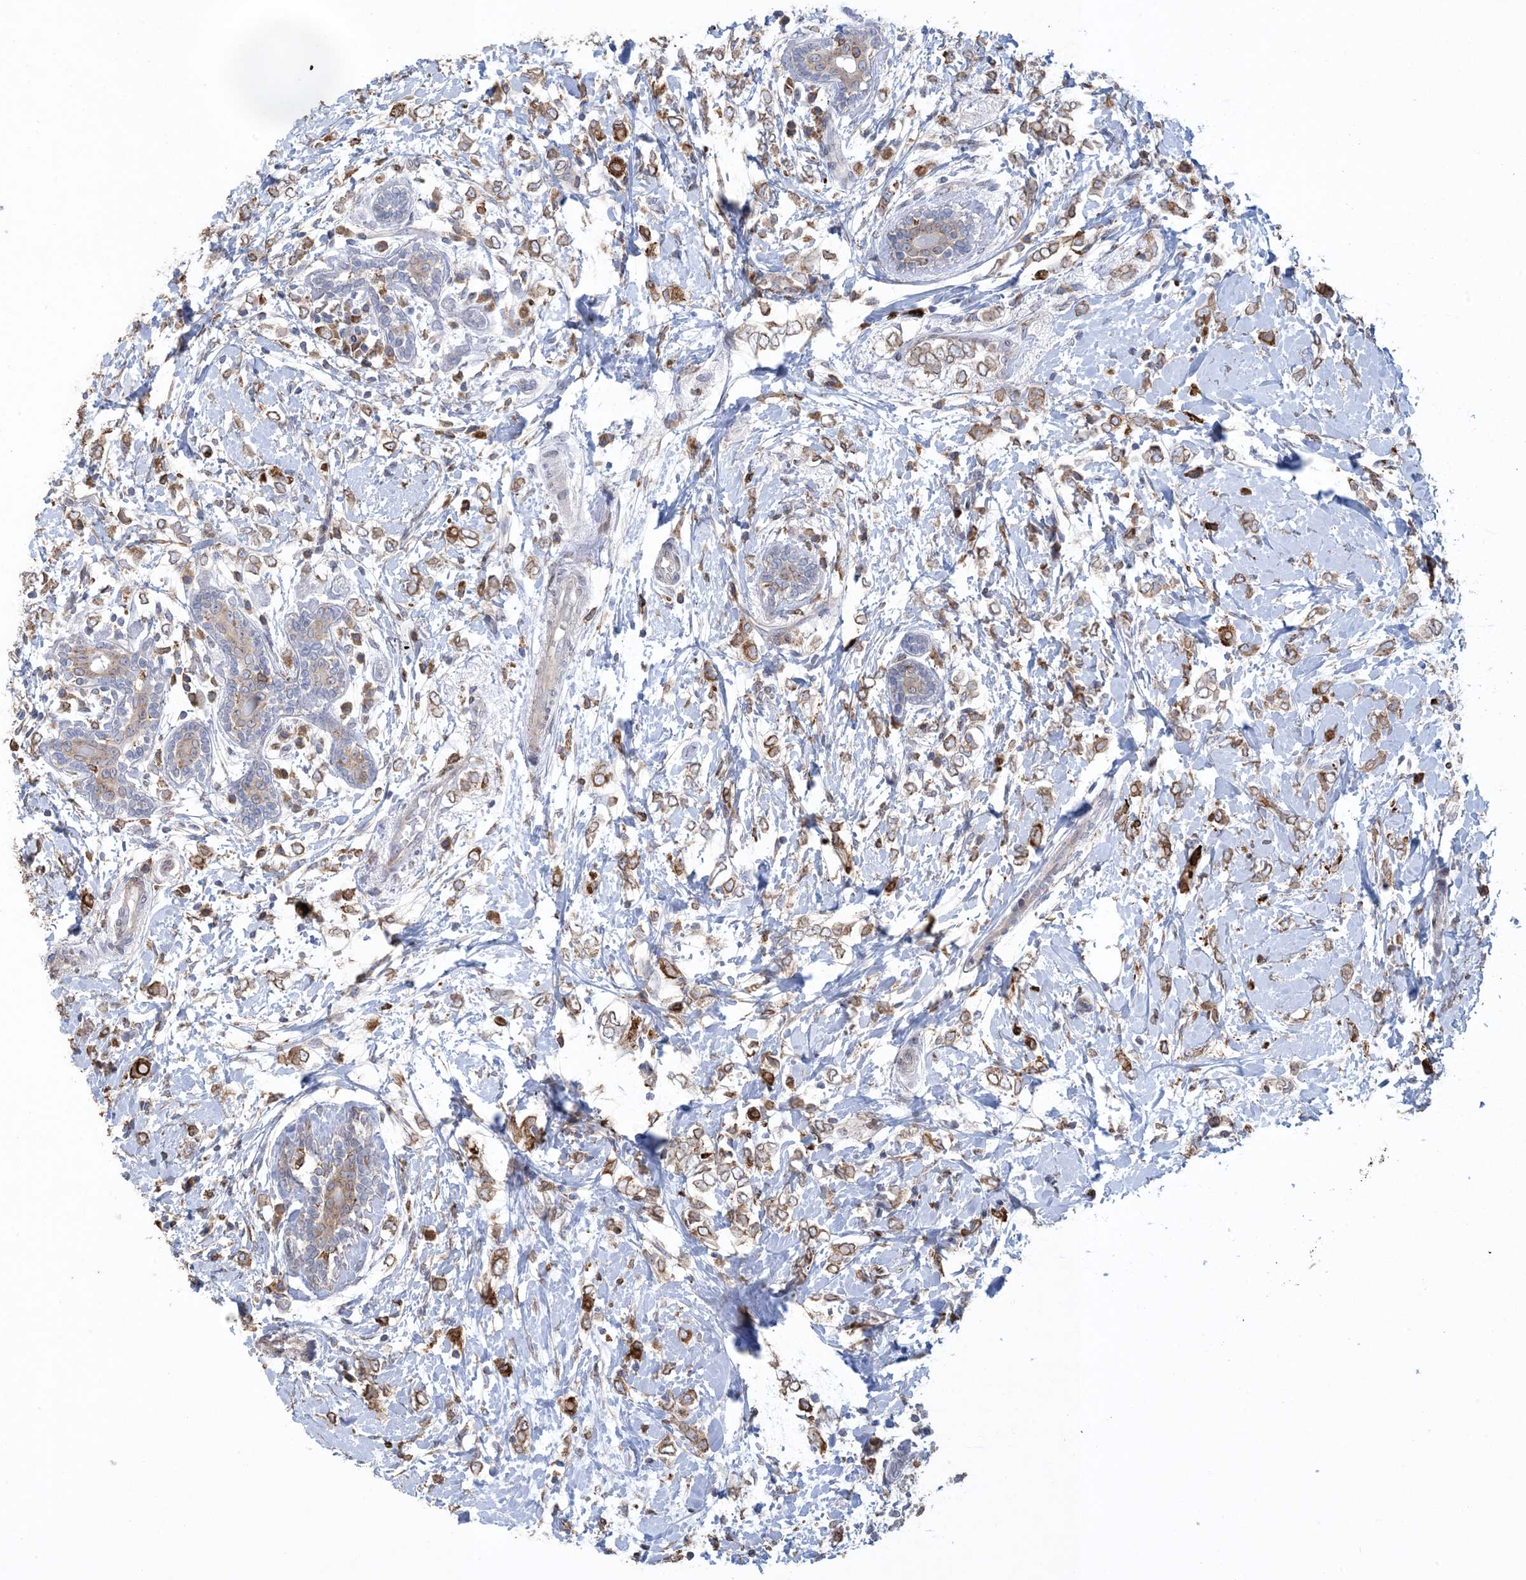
{"staining": {"intensity": "moderate", "quantity": ">75%", "location": "cytoplasmic/membranous"}, "tissue": "breast cancer", "cell_type": "Tumor cells", "image_type": "cancer", "snomed": [{"axis": "morphology", "description": "Normal tissue, NOS"}, {"axis": "morphology", "description": "Lobular carcinoma"}, {"axis": "topography", "description": "Breast"}], "caption": "High-magnification brightfield microscopy of lobular carcinoma (breast) stained with DAB (brown) and counterstained with hematoxylin (blue). tumor cells exhibit moderate cytoplasmic/membranous expression is identified in approximately>75% of cells.", "gene": "SHANK1", "patient": {"sex": "female", "age": 47}}